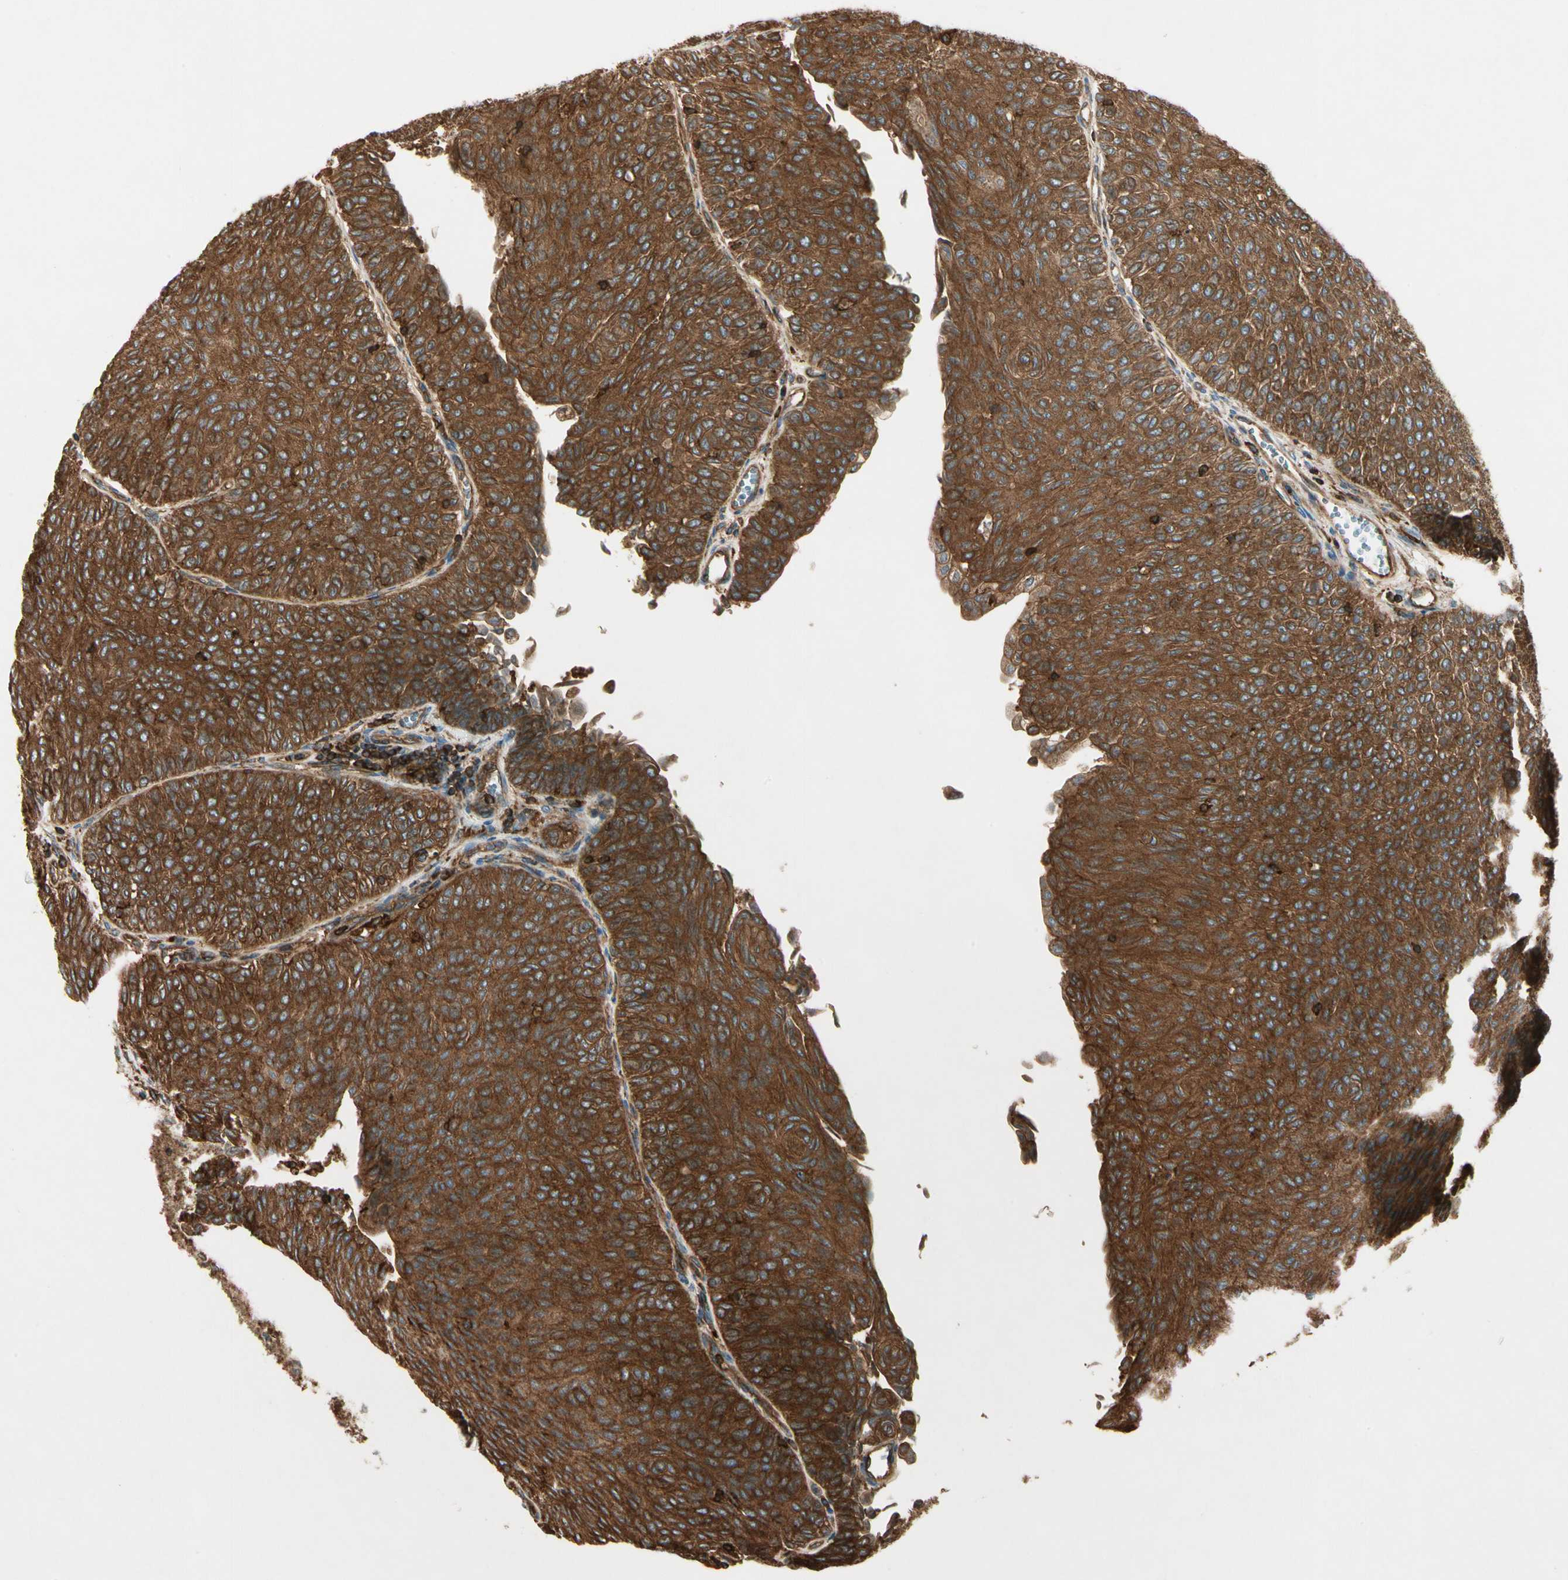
{"staining": {"intensity": "strong", "quantity": ">75%", "location": "cytoplasmic/membranous"}, "tissue": "urothelial cancer", "cell_type": "Tumor cells", "image_type": "cancer", "snomed": [{"axis": "morphology", "description": "Urothelial carcinoma, Low grade"}, {"axis": "topography", "description": "Urinary bladder"}], "caption": "Immunohistochemical staining of urothelial carcinoma (low-grade) displays high levels of strong cytoplasmic/membranous expression in about >75% of tumor cells.", "gene": "ARPC2", "patient": {"sex": "male", "age": 78}}